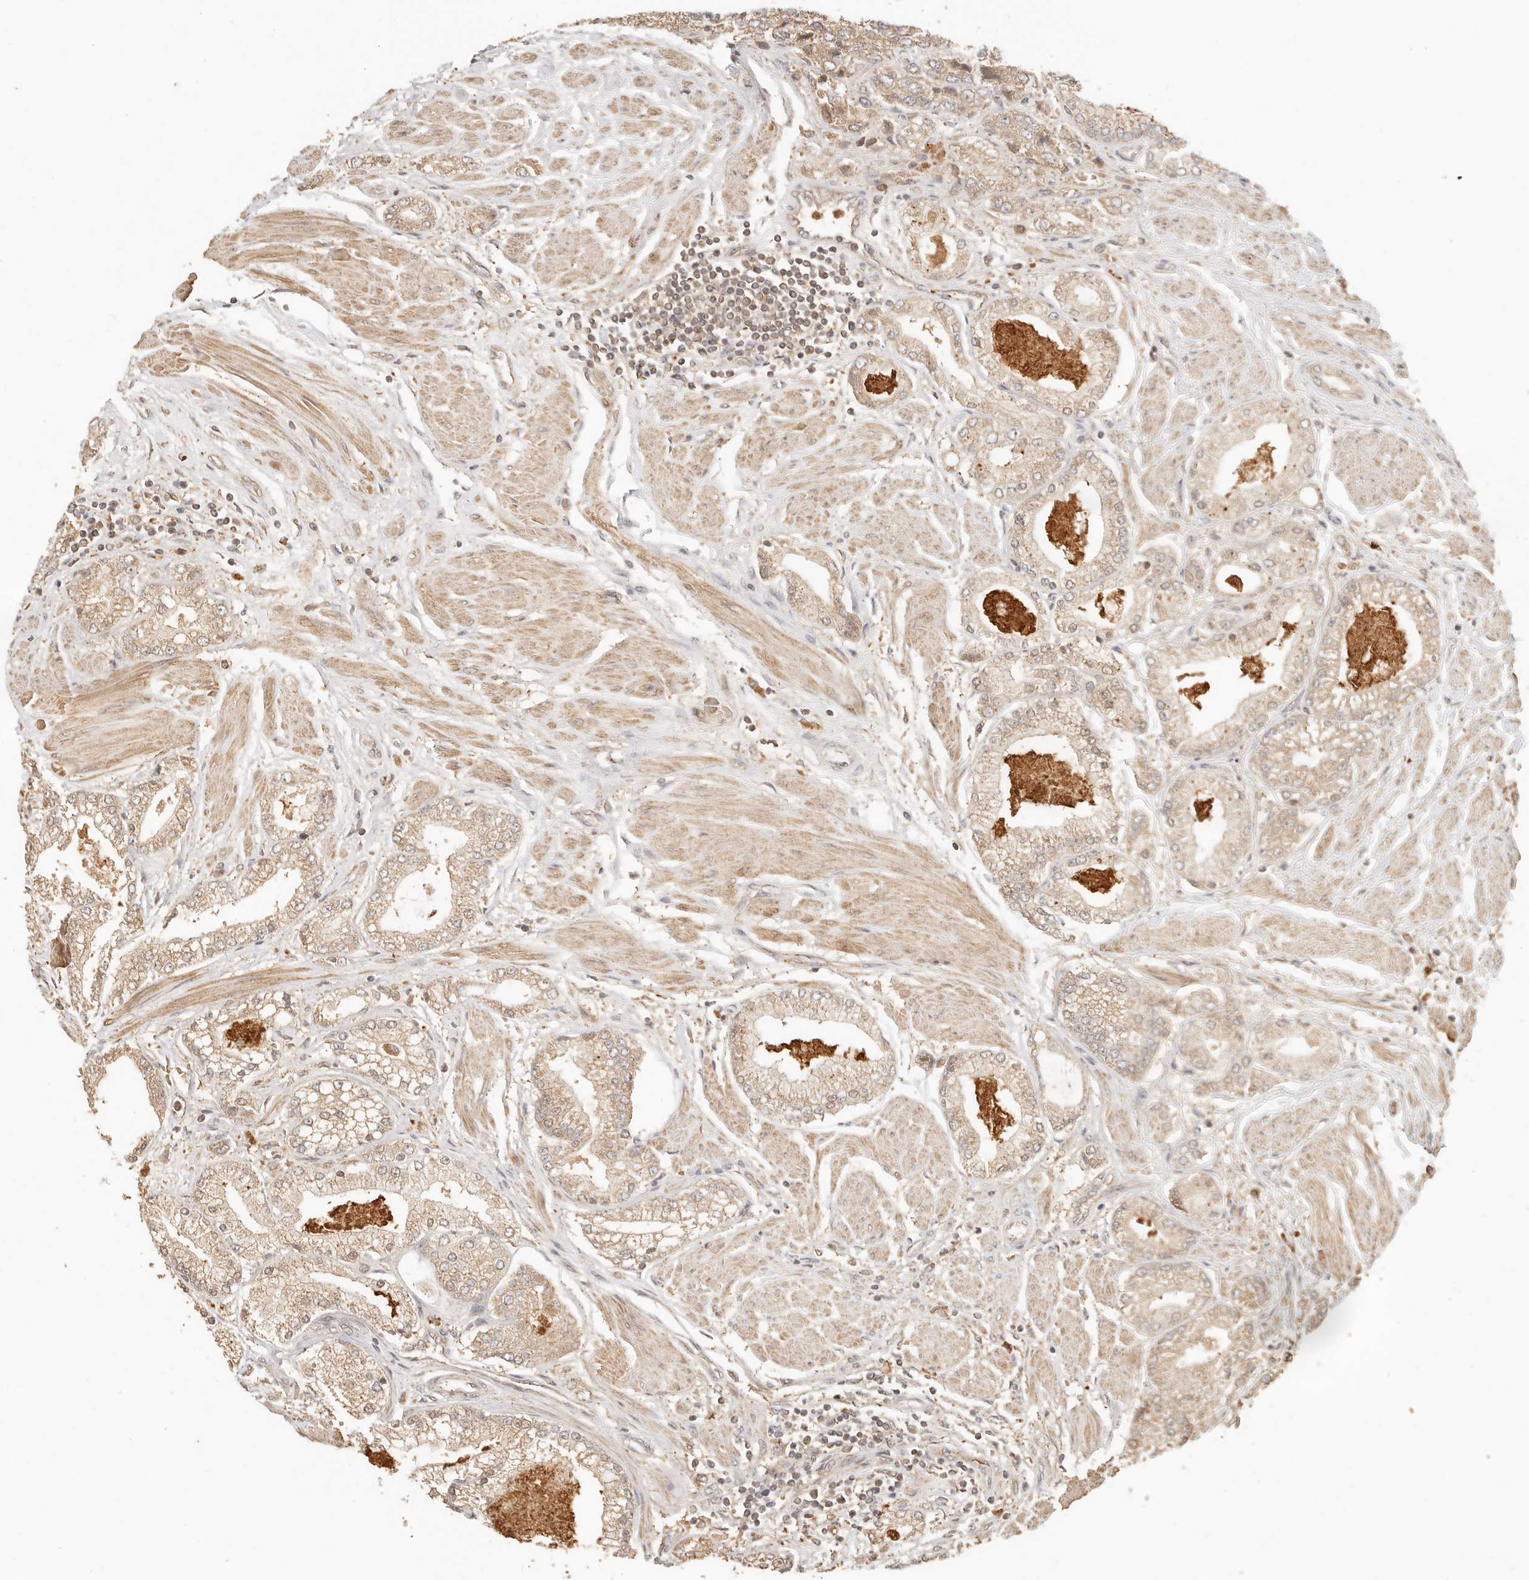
{"staining": {"intensity": "negative", "quantity": "none", "location": "none"}, "tissue": "prostate cancer", "cell_type": "Tumor cells", "image_type": "cancer", "snomed": [{"axis": "morphology", "description": "Adenocarcinoma, High grade"}, {"axis": "topography", "description": "Prostate"}], "caption": "IHC of prostate cancer (adenocarcinoma (high-grade)) reveals no positivity in tumor cells.", "gene": "INTS11", "patient": {"sex": "male", "age": 50}}